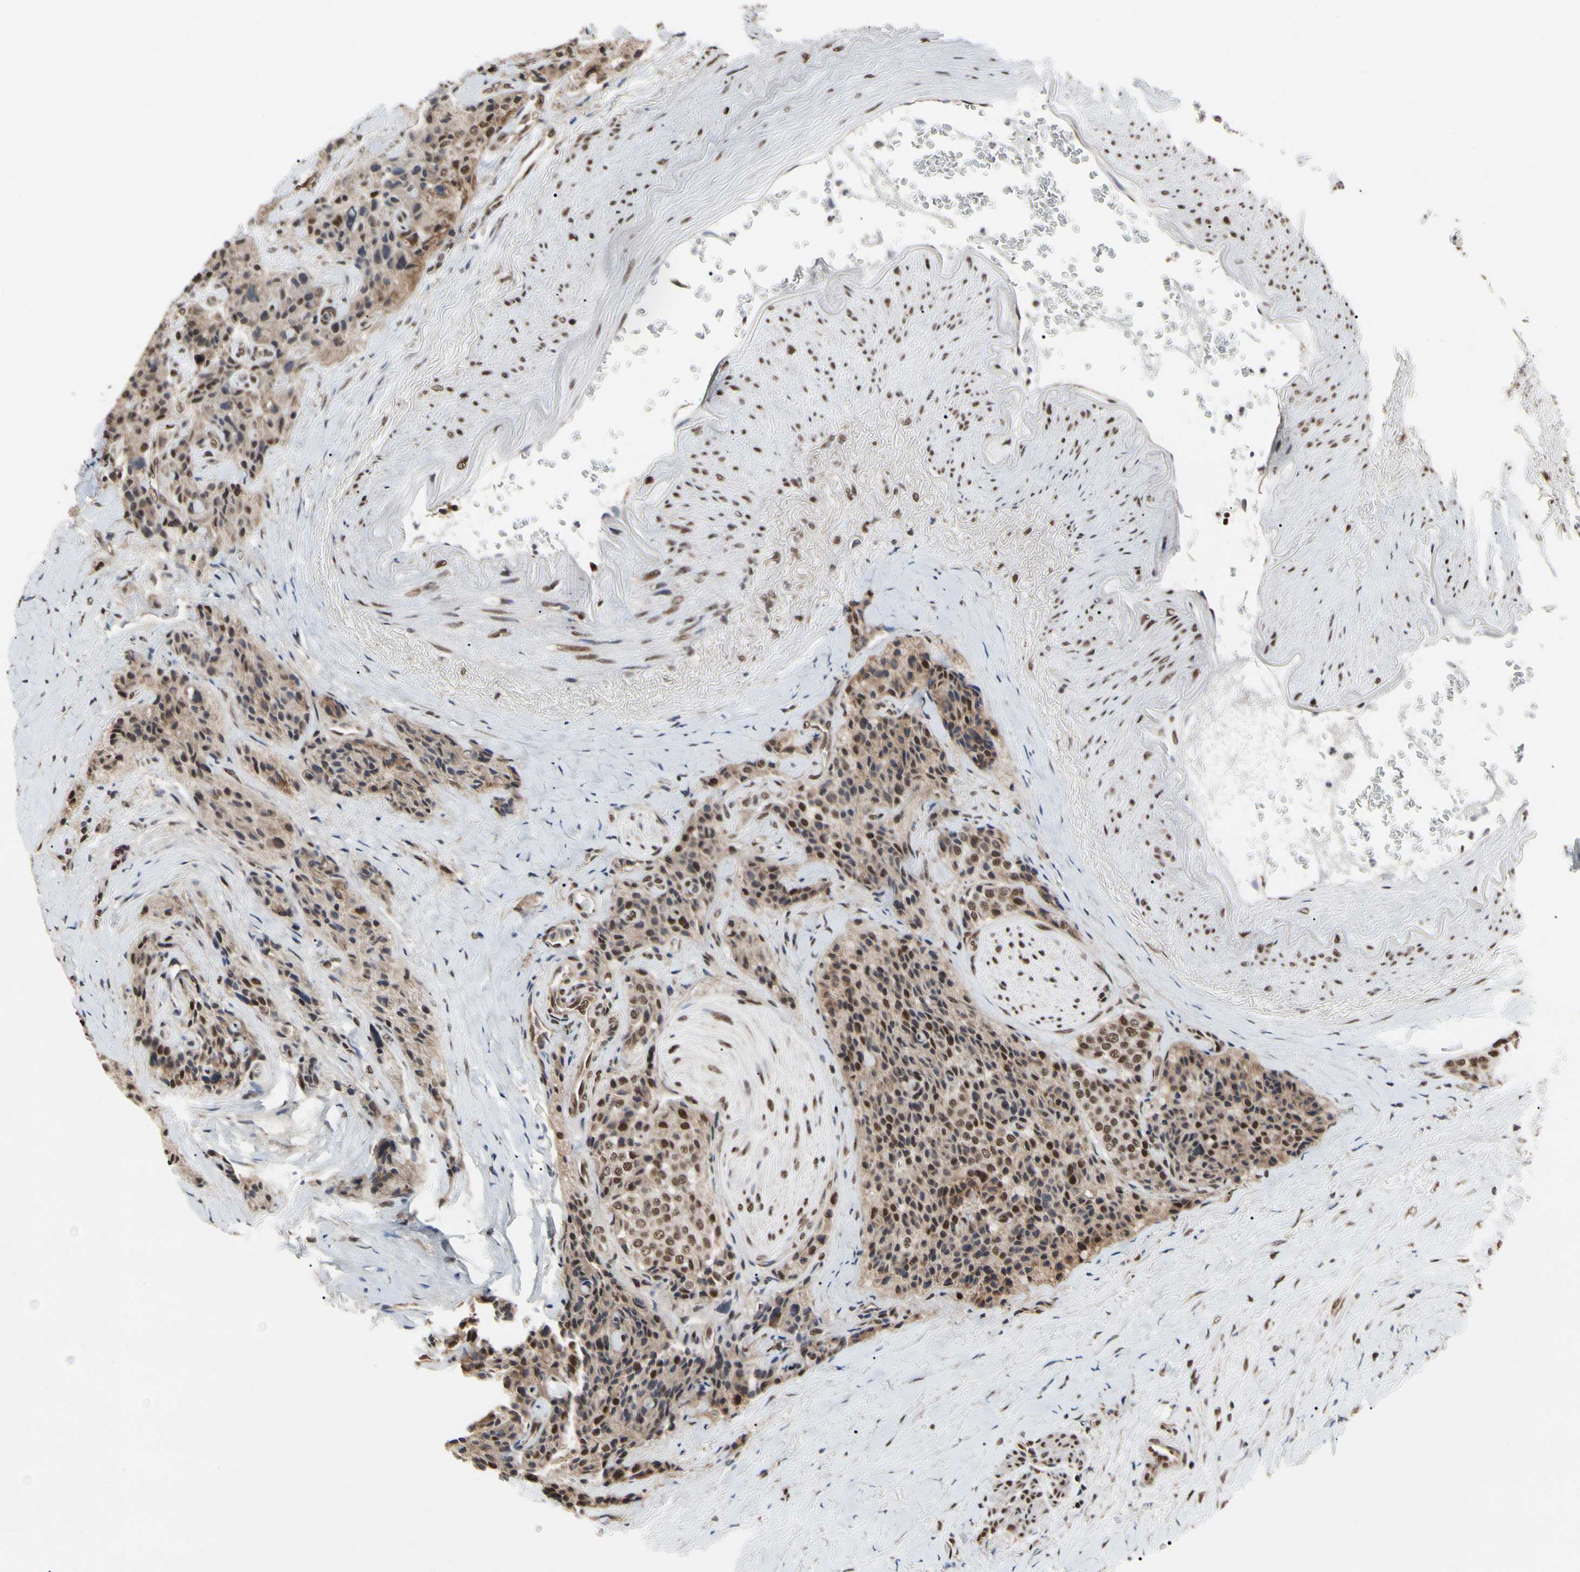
{"staining": {"intensity": "moderate", "quantity": ">75%", "location": "cytoplasmic/membranous,nuclear"}, "tissue": "carcinoid", "cell_type": "Tumor cells", "image_type": "cancer", "snomed": [{"axis": "morphology", "description": "Carcinoid, malignant, NOS"}, {"axis": "topography", "description": "Colon"}], "caption": "Human malignant carcinoid stained with a brown dye demonstrates moderate cytoplasmic/membranous and nuclear positive expression in approximately >75% of tumor cells.", "gene": "FAM98B", "patient": {"sex": "female", "age": 61}}